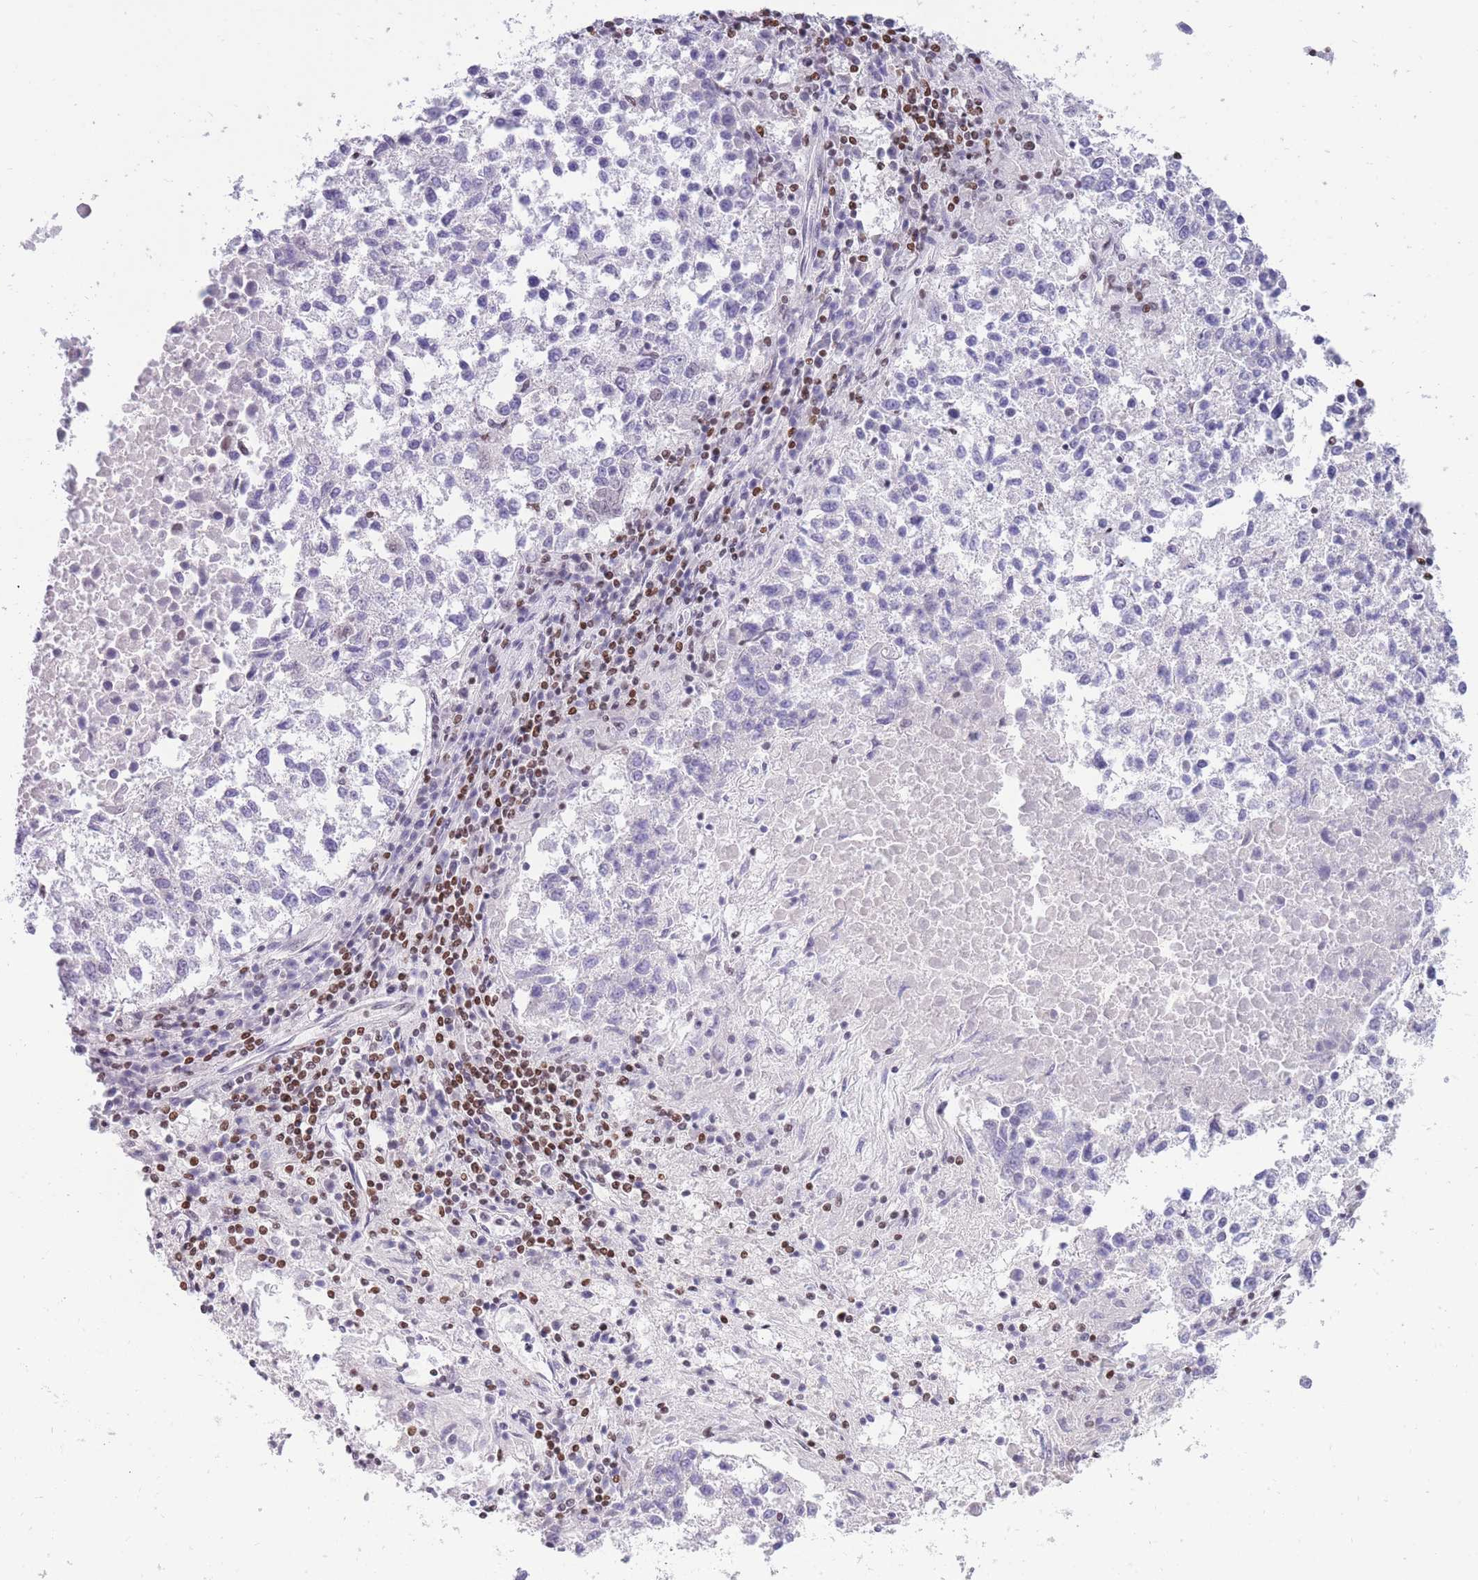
{"staining": {"intensity": "negative", "quantity": "none", "location": "none"}, "tissue": "lung cancer", "cell_type": "Tumor cells", "image_type": "cancer", "snomed": [{"axis": "morphology", "description": "Squamous cell carcinoma, NOS"}, {"axis": "topography", "description": "Lung"}], "caption": "This photomicrograph is of squamous cell carcinoma (lung) stained with immunohistochemistry to label a protein in brown with the nuclei are counter-stained blue. There is no expression in tumor cells.", "gene": "HMGN1", "patient": {"sex": "male", "age": 73}}